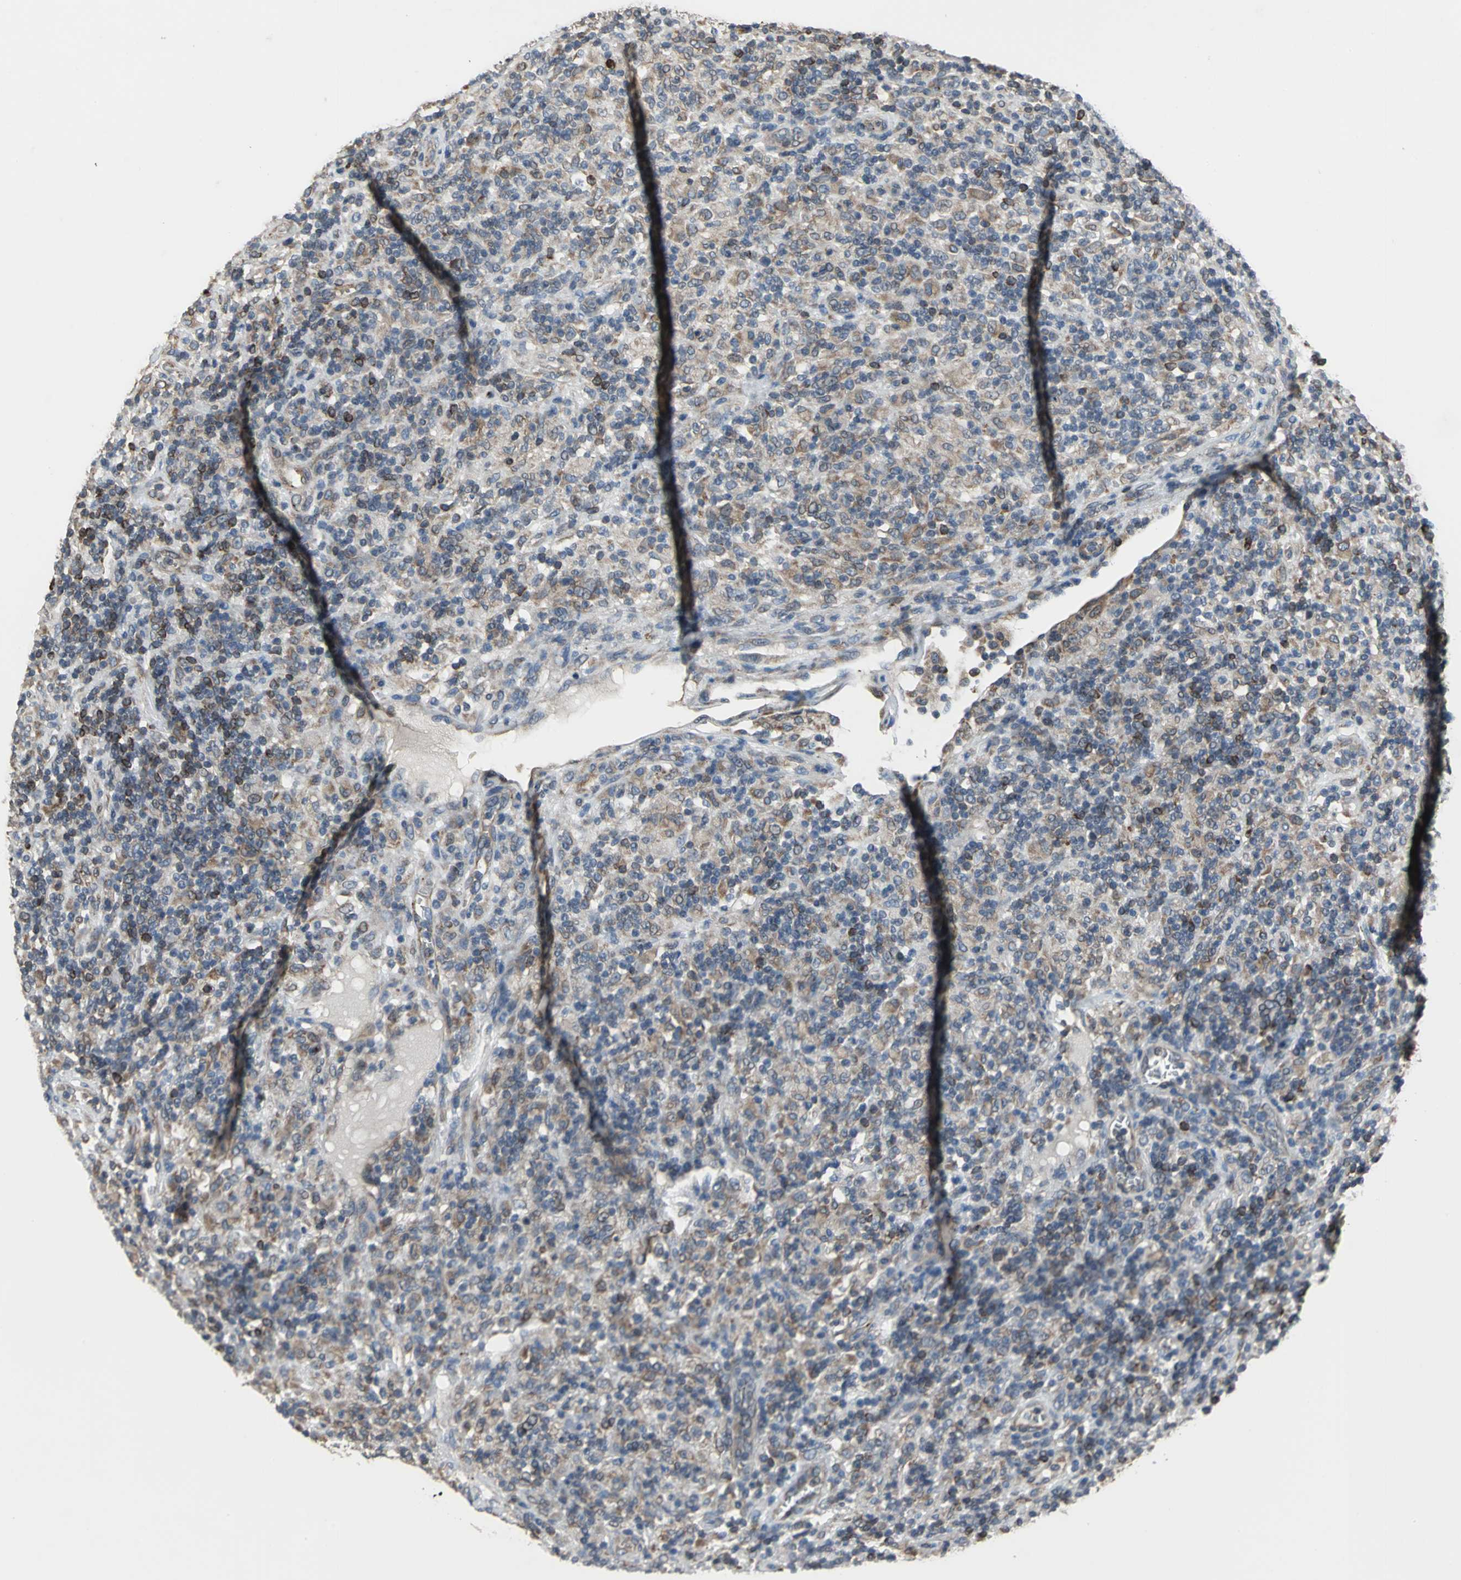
{"staining": {"intensity": "weak", "quantity": "25%-75%", "location": "cytoplasmic/membranous"}, "tissue": "lymphoma", "cell_type": "Tumor cells", "image_type": "cancer", "snomed": [{"axis": "morphology", "description": "Hodgkin's disease, NOS"}, {"axis": "topography", "description": "Lymph node"}], "caption": "Lymphoma tissue exhibits weak cytoplasmic/membranous positivity in about 25%-75% of tumor cells, visualized by immunohistochemistry.", "gene": "SYVN1", "patient": {"sex": "male", "age": 70}}